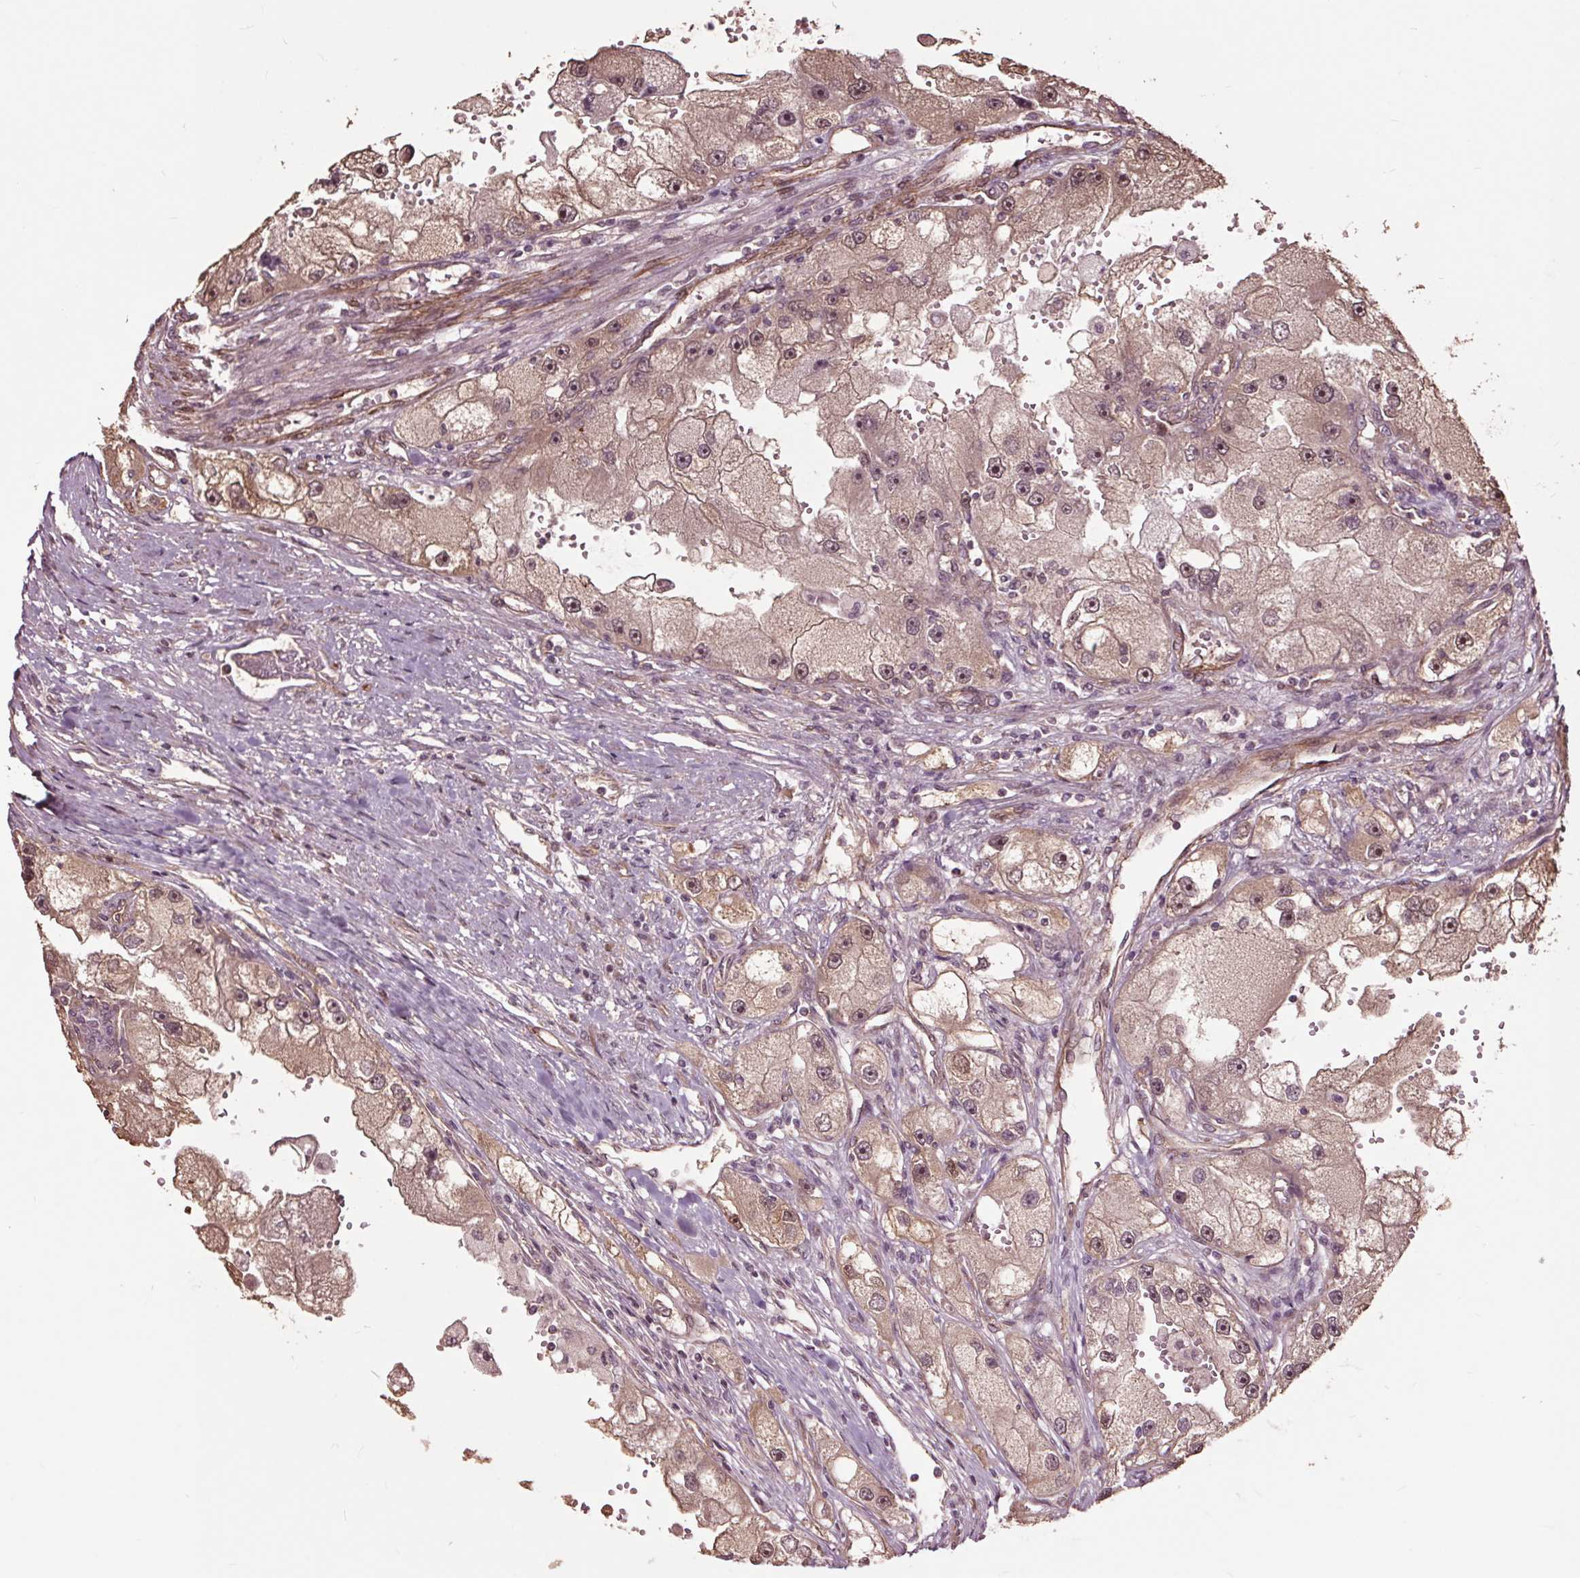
{"staining": {"intensity": "weak", "quantity": ">75%", "location": "cytoplasmic/membranous,nuclear"}, "tissue": "renal cancer", "cell_type": "Tumor cells", "image_type": "cancer", "snomed": [{"axis": "morphology", "description": "Adenocarcinoma, NOS"}, {"axis": "topography", "description": "Kidney"}], "caption": "Adenocarcinoma (renal) was stained to show a protein in brown. There is low levels of weak cytoplasmic/membranous and nuclear staining in approximately >75% of tumor cells.", "gene": "CEP95", "patient": {"sex": "male", "age": 63}}